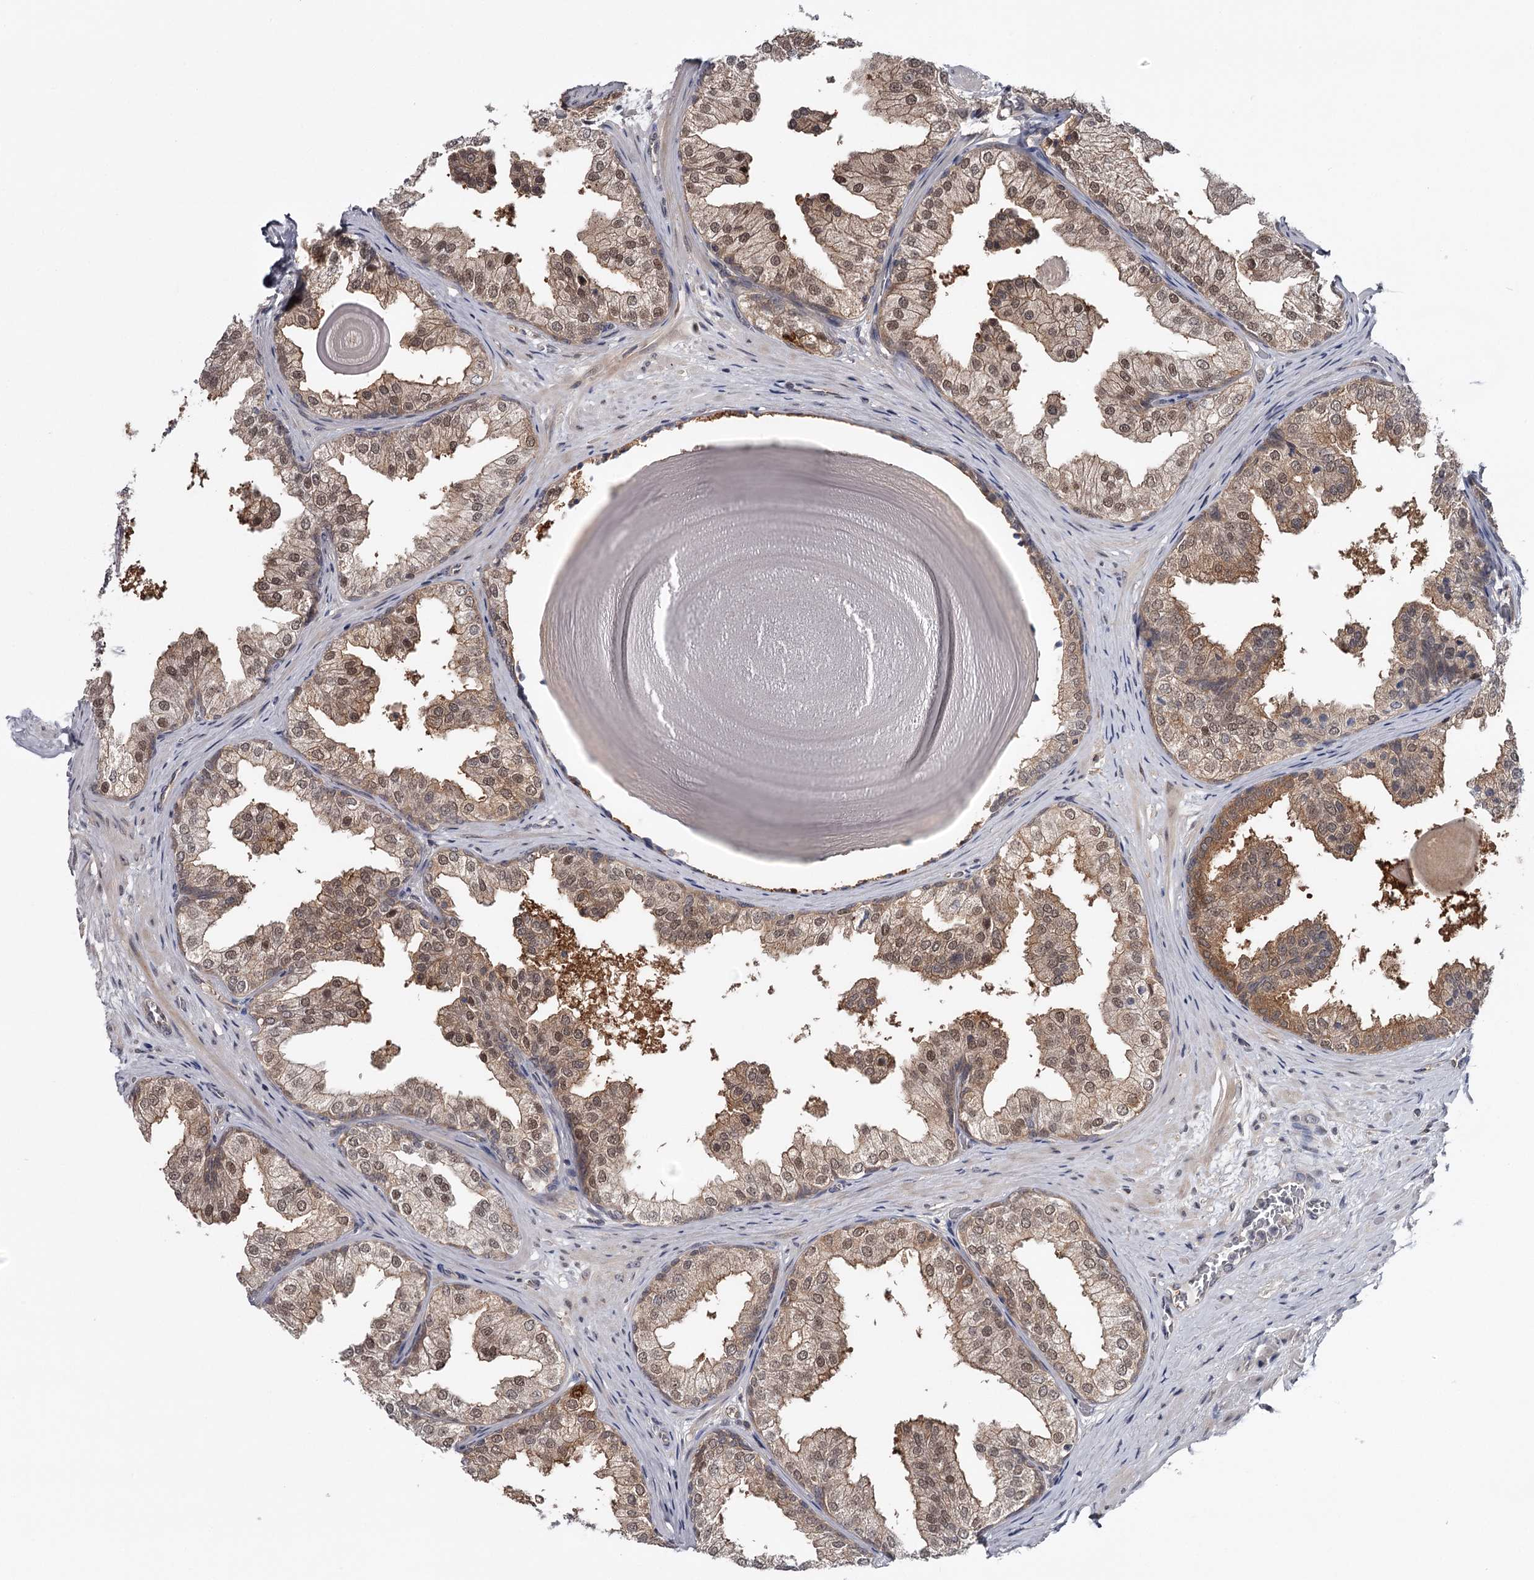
{"staining": {"intensity": "moderate", "quantity": ">75%", "location": "cytoplasmic/membranous,nuclear"}, "tissue": "prostate", "cell_type": "Glandular cells", "image_type": "normal", "snomed": [{"axis": "morphology", "description": "Normal tissue, NOS"}, {"axis": "topography", "description": "Prostate"}], "caption": "Approximately >75% of glandular cells in normal prostate demonstrate moderate cytoplasmic/membranous,nuclear protein positivity as visualized by brown immunohistochemical staining.", "gene": "GTSF1", "patient": {"sex": "male", "age": 48}}